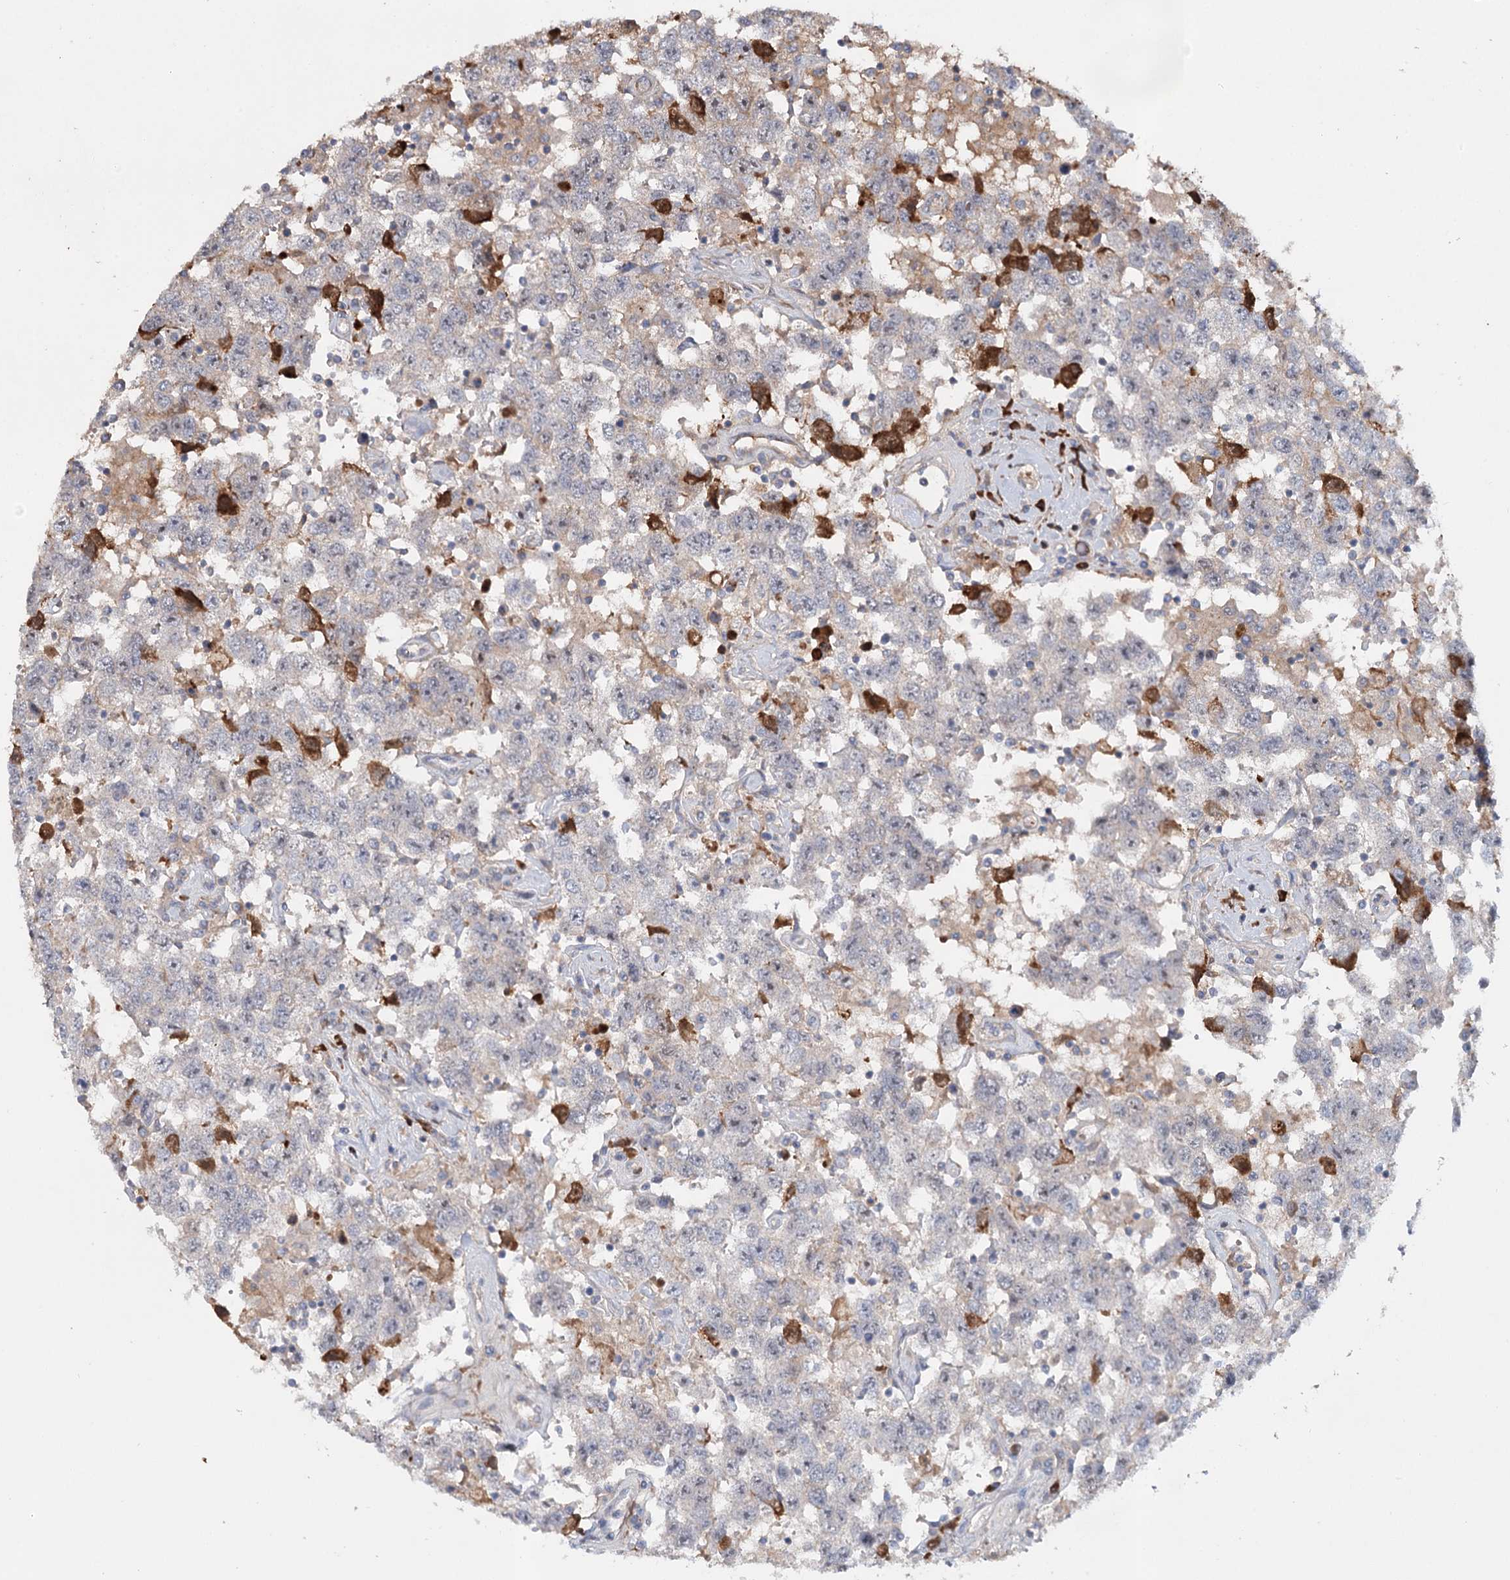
{"staining": {"intensity": "weak", "quantity": "<25%", "location": "cytoplasmic/membranous"}, "tissue": "testis cancer", "cell_type": "Tumor cells", "image_type": "cancer", "snomed": [{"axis": "morphology", "description": "Seminoma, NOS"}, {"axis": "topography", "description": "Testis"}], "caption": "Testis seminoma stained for a protein using immunohistochemistry (IHC) demonstrates no expression tumor cells.", "gene": "ALKBH8", "patient": {"sex": "male", "age": 41}}